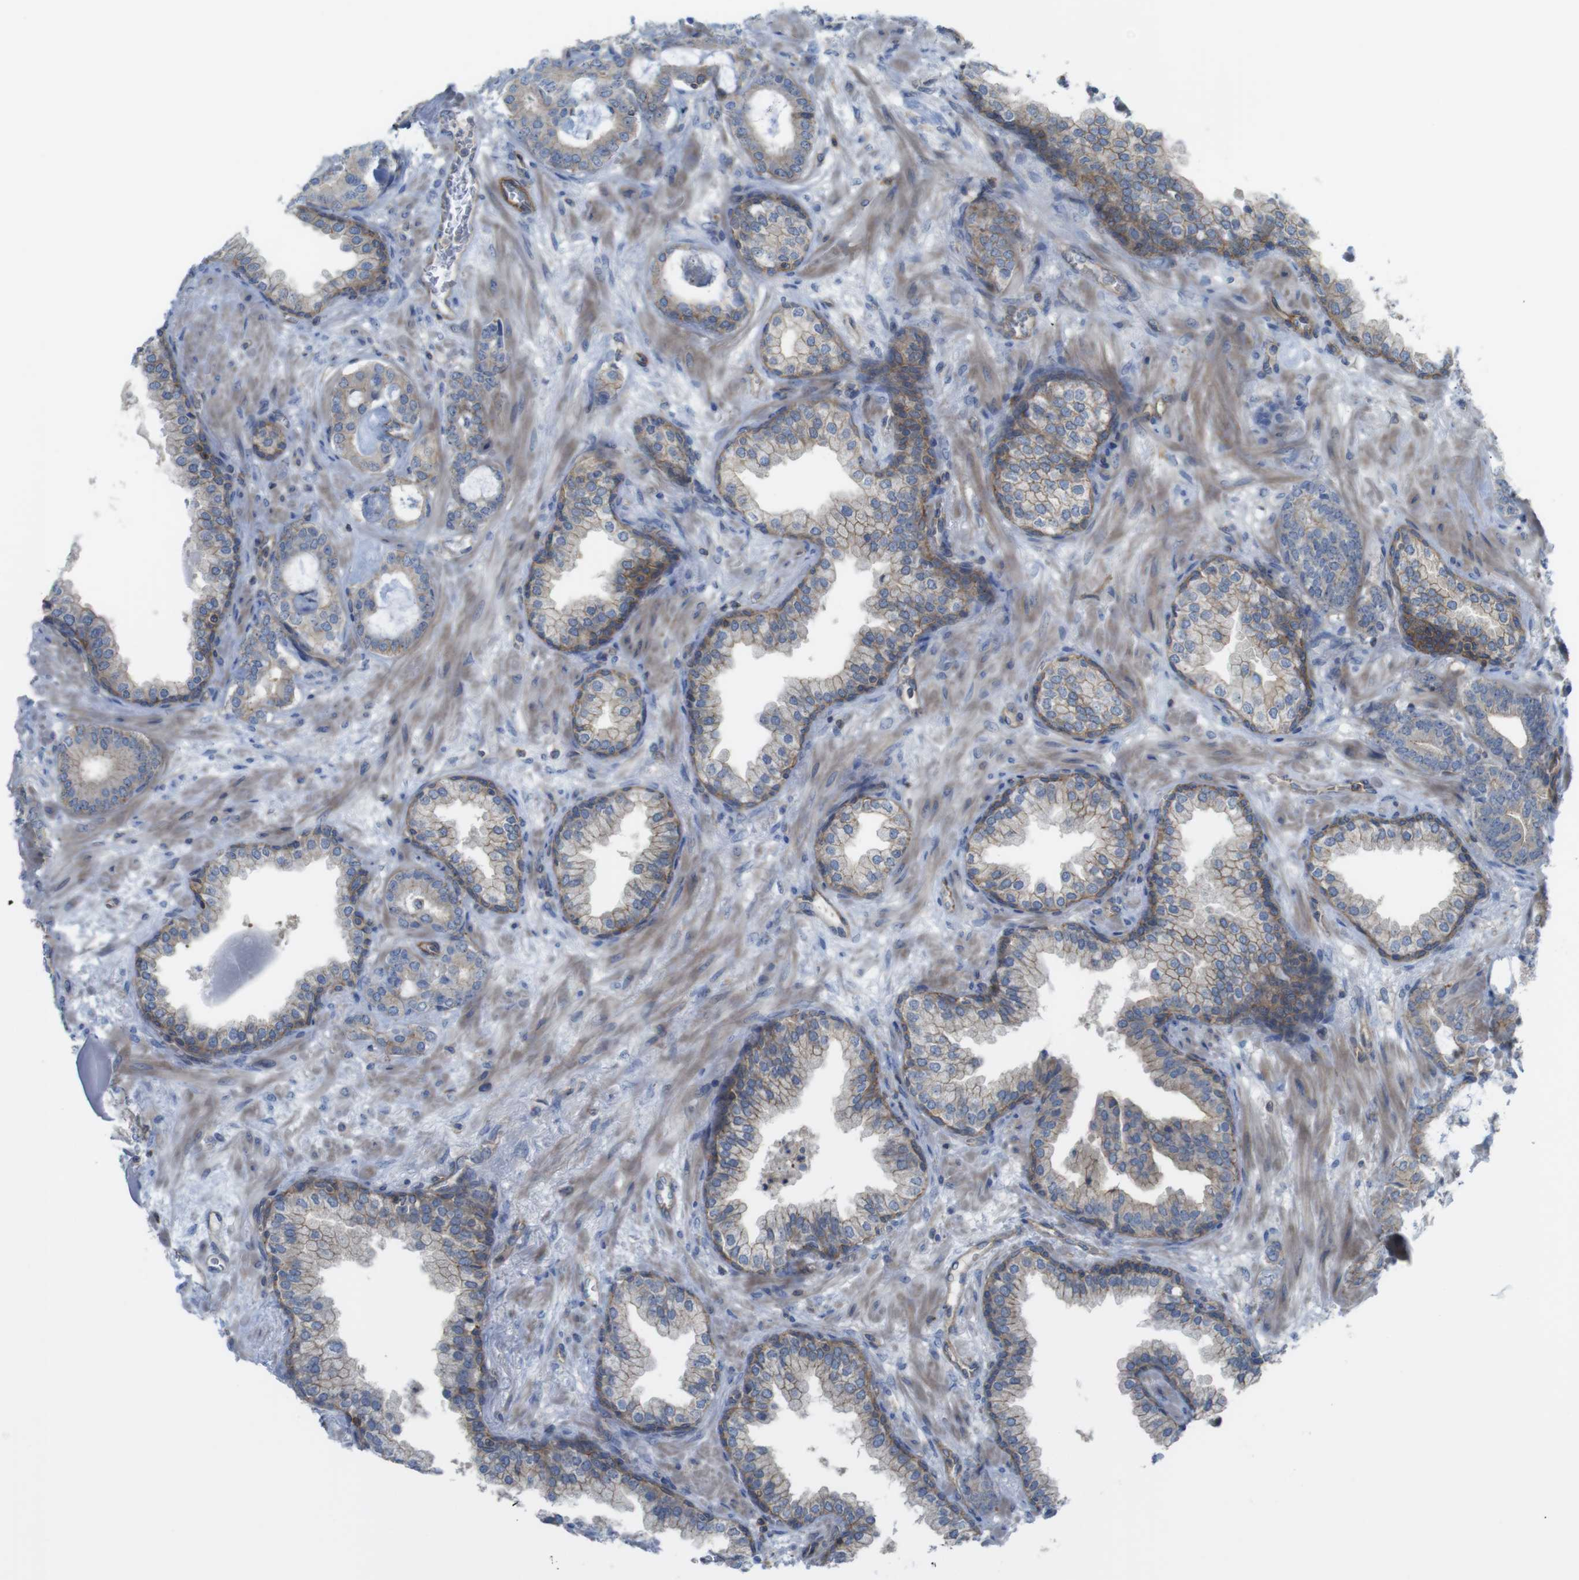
{"staining": {"intensity": "weak", "quantity": "<25%", "location": "cytoplasmic/membranous"}, "tissue": "prostate cancer", "cell_type": "Tumor cells", "image_type": "cancer", "snomed": [{"axis": "morphology", "description": "Adenocarcinoma, Low grade"}, {"axis": "topography", "description": "Prostate"}], "caption": "The image exhibits no significant expression in tumor cells of low-grade adenocarcinoma (prostate).", "gene": "PREX2", "patient": {"sex": "male", "age": 53}}